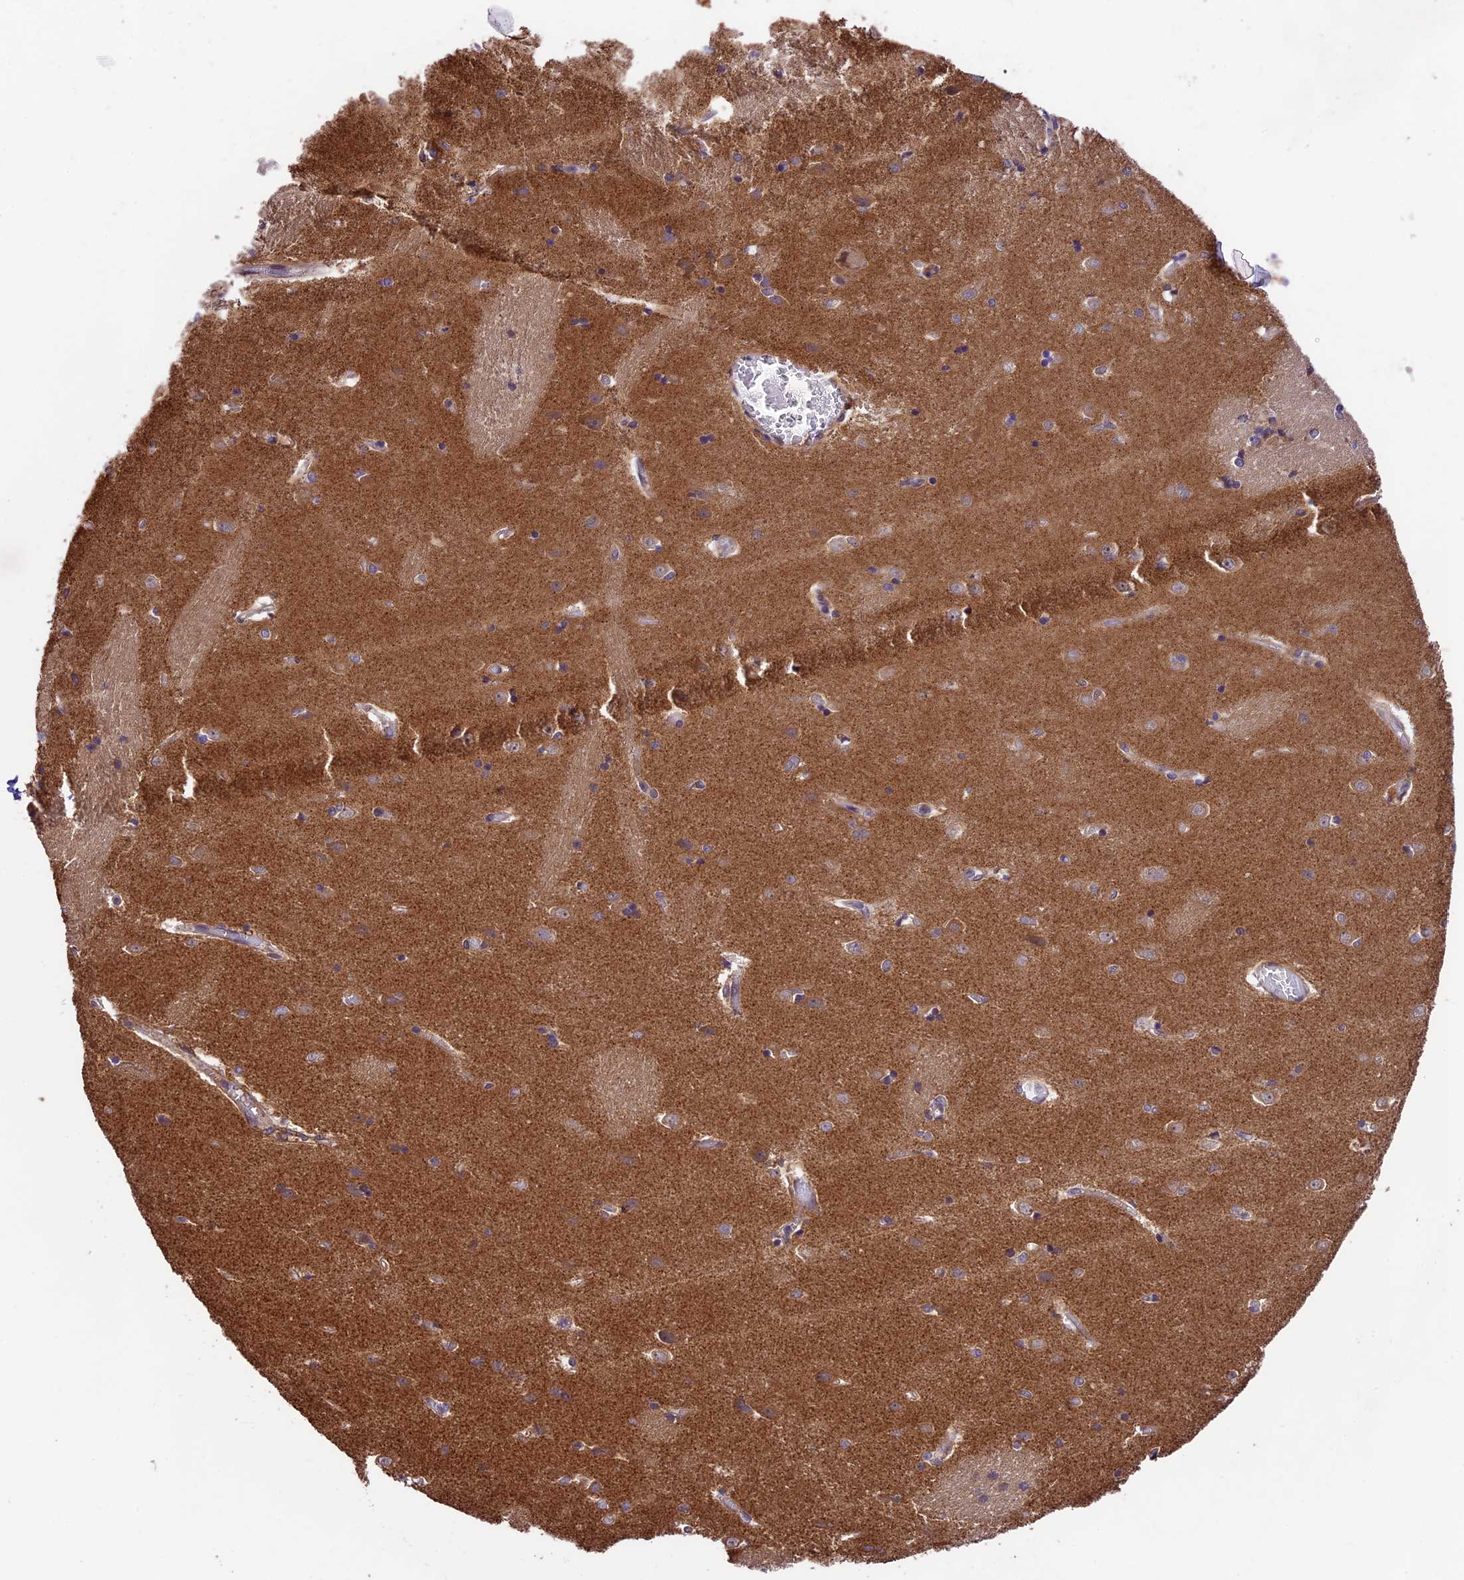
{"staining": {"intensity": "weak", "quantity": "<25%", "location": "cytoplasmic/membranous"}, "tissue": "caudate", "cell_type": "Glial cells", "image_type": "normal", "snomed": [{"axis": "morphology", "description": "Normal tissue, NOS"}, {"axis": "topography", "description": "Lateral ventricle wall"}], "caption": "Glial cells show no significant staining in unremarkable caudate. Nuclei are stained in blue.", "gene": "LSM7", "patient": {"sex": "male", "age": 37}}